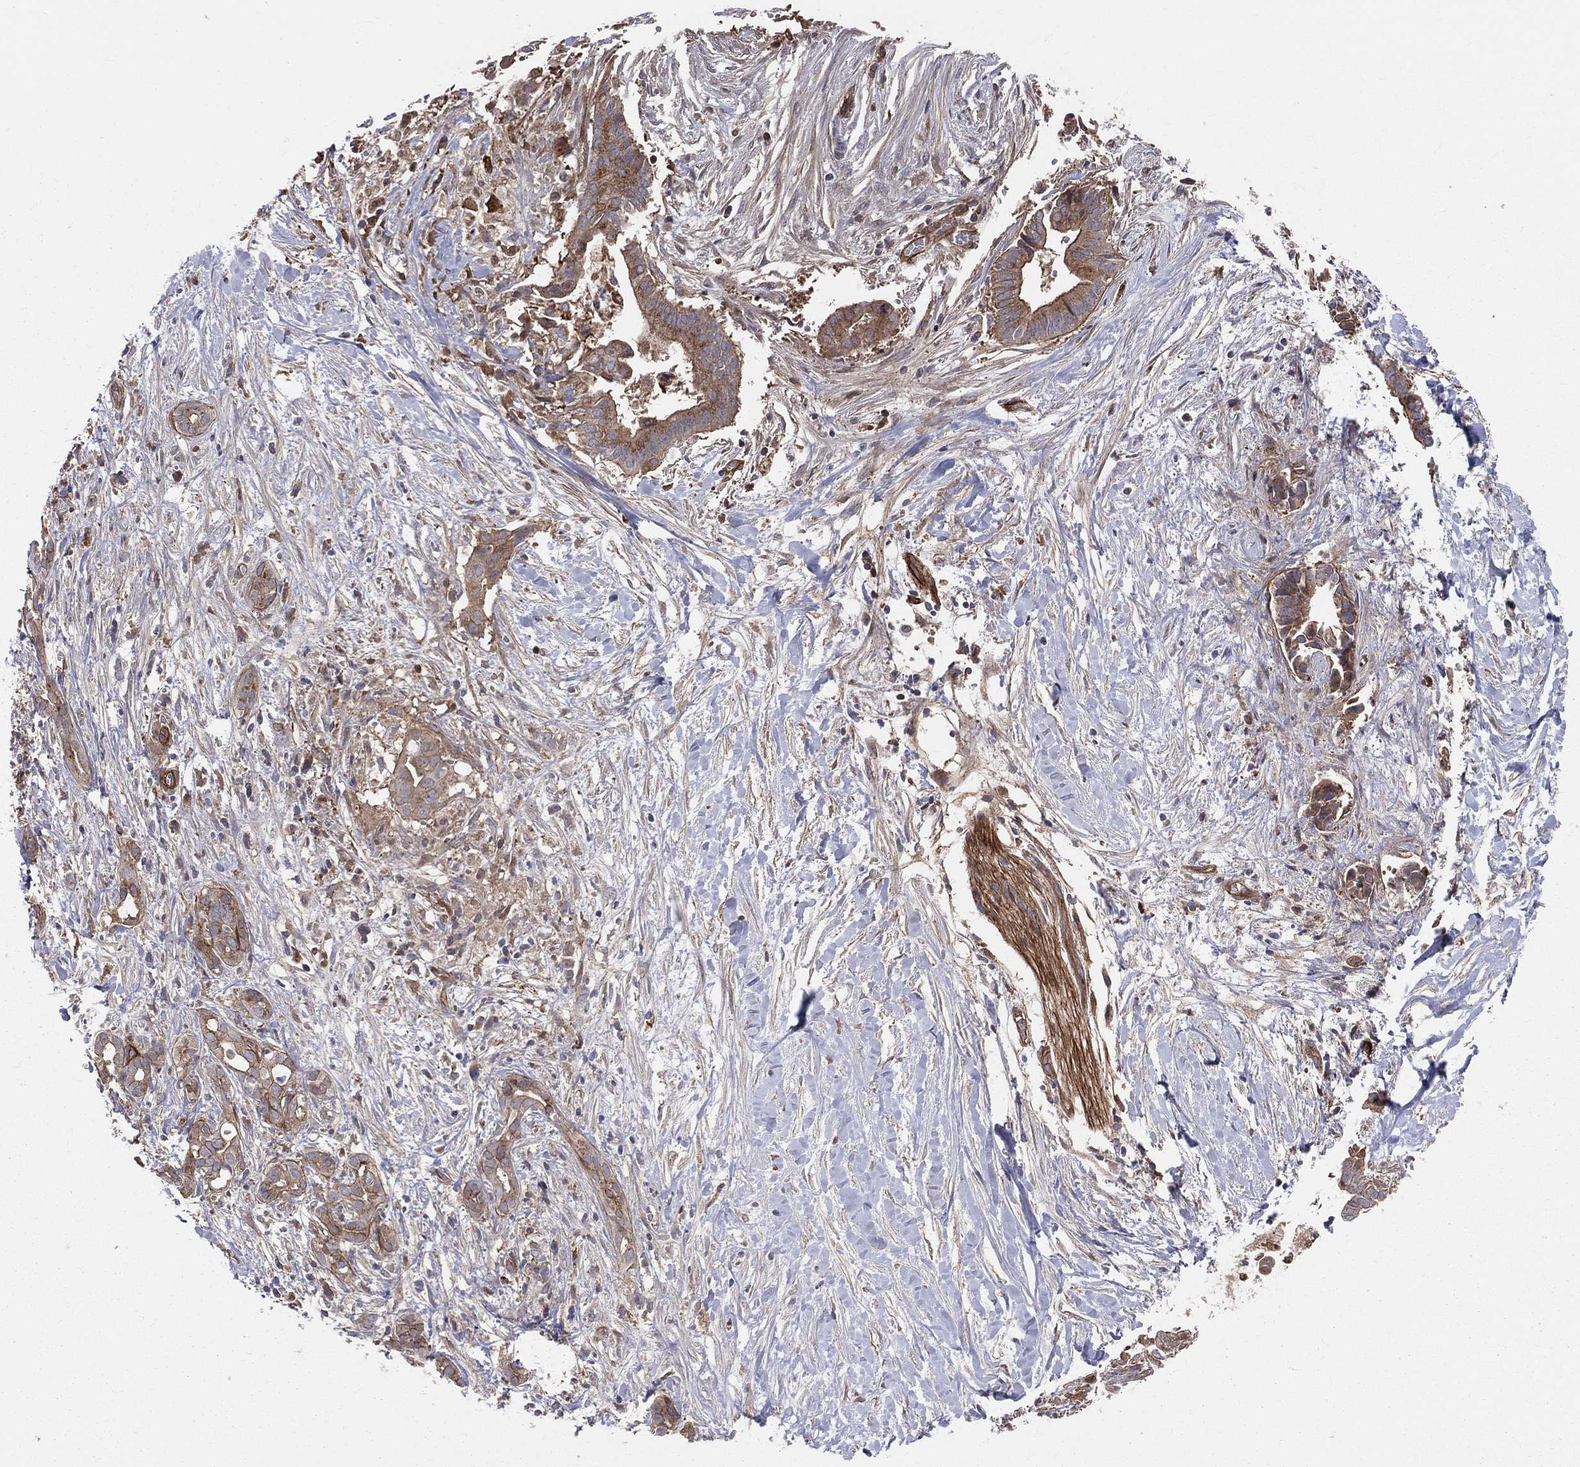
{"staining": {"intensity": "moderate", "quantity": "<25%", "location": "cytoplasmic/membranous"}, "tissue": "pancreatic cancer", "cell_type": "Tumor cells", "image_type": "cancer", "snomed": [{"axis": "morphology", "description": "Adenocarcinoma, NOS"}, {"axis": "topography", "description": "Pancreas"}], "caption": "The photomicrograph reveals a brown stain indicating the presence of a protein in the cytoplasmic/membranous of tumor cells in adenocarcinoma (pancreatic).", "gene": "ENTPD1", "patient": {"sex": "male", "age": 61}}